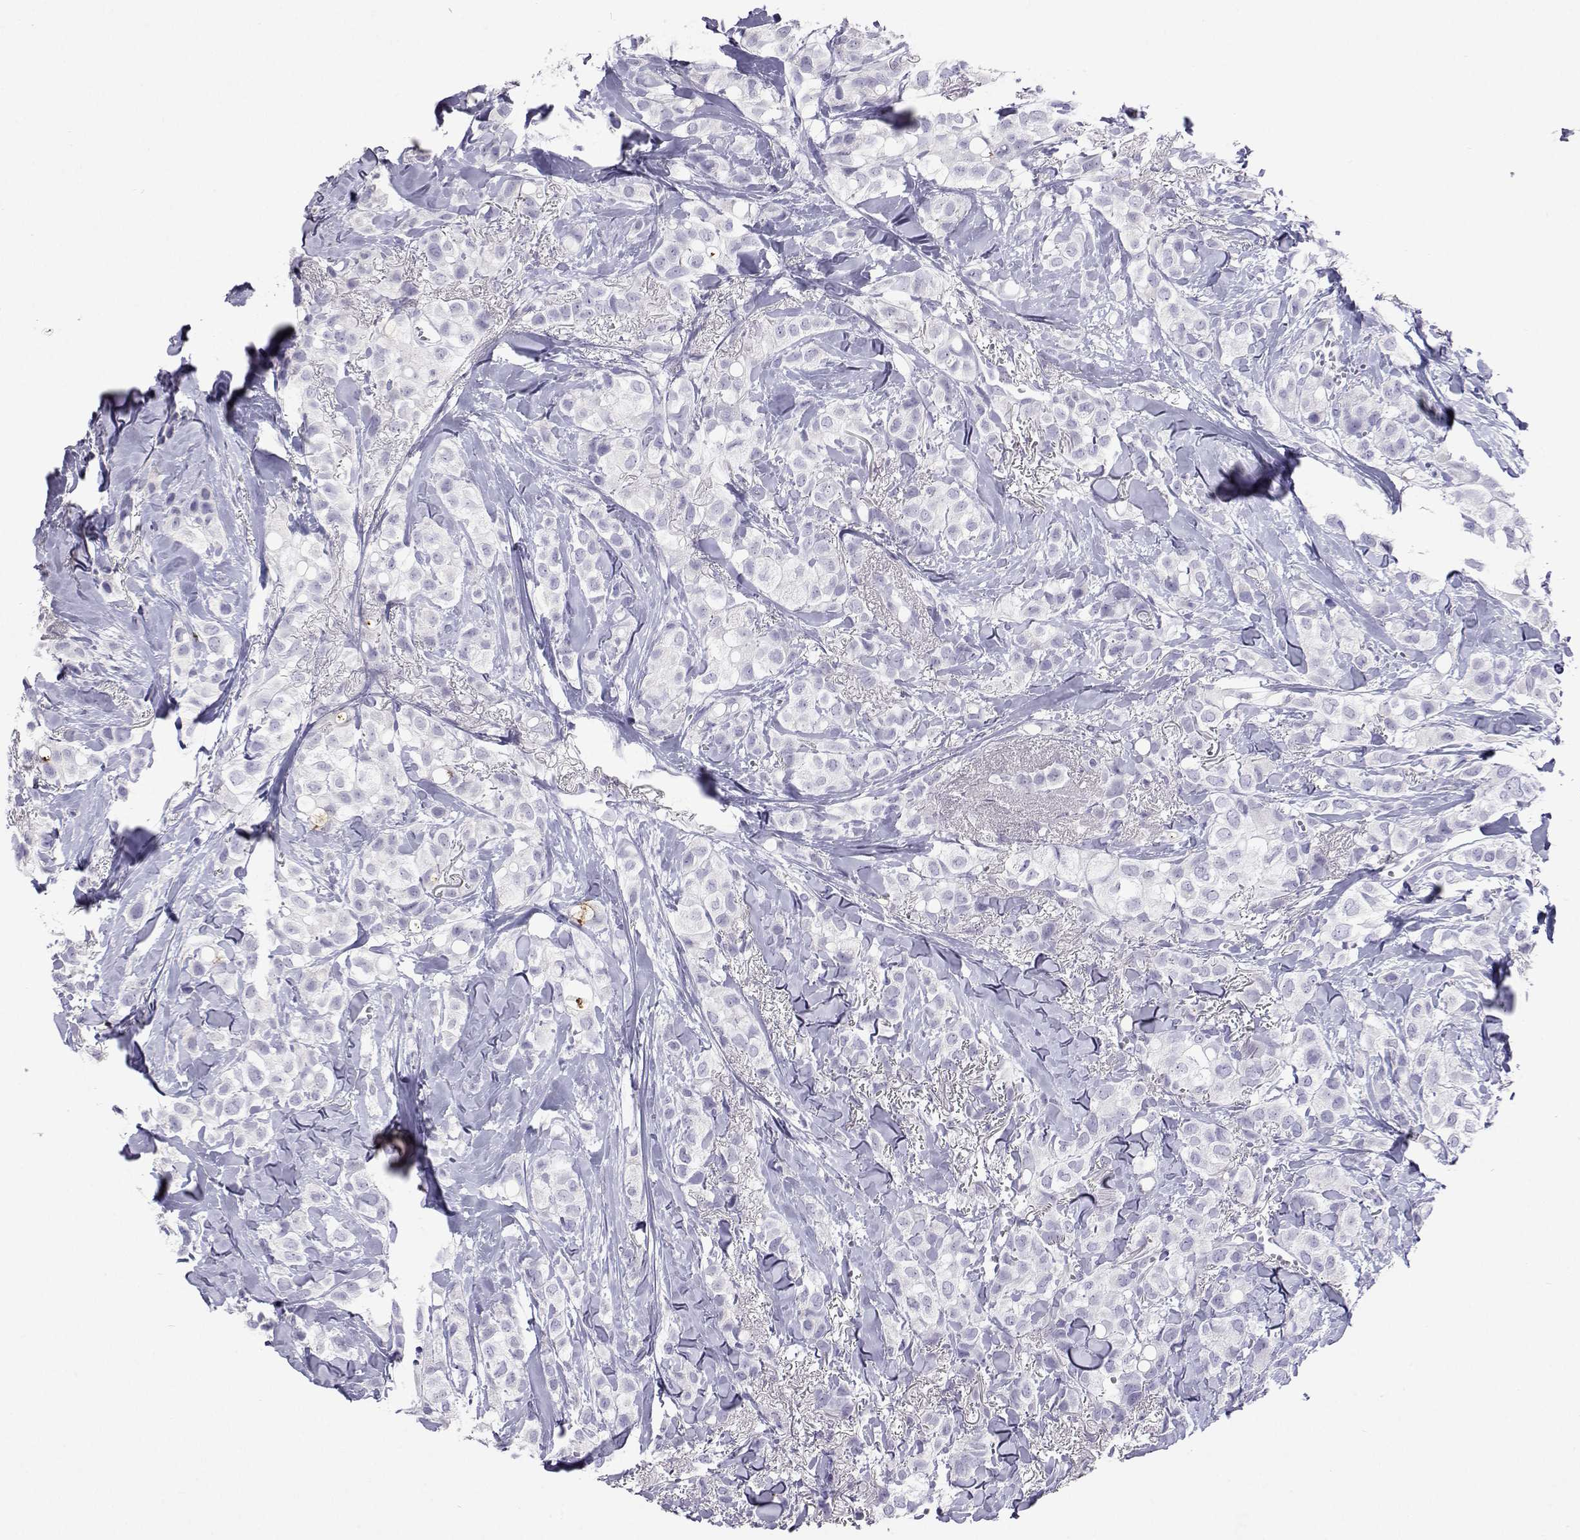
{"staining": {"intensity": "negative", "quantity": "none", "location": "none"}, "tissue": "breast cancer", "cell_type": "Tumor cells", "image_type": "cancer", "snomed": [{"axis": "morphology", "description": "Duct carcinoma"}, {"axis": "topography", "description": "Breast"}], "caption": "Immunohistochemistry image of breast cancer (infiltrating ductal carcinoma) stained for a protein (brown), which reveals no positivity in tumor cells.", "gene": "PLIN4", "patient": {"sex": "female", "age": 85}}